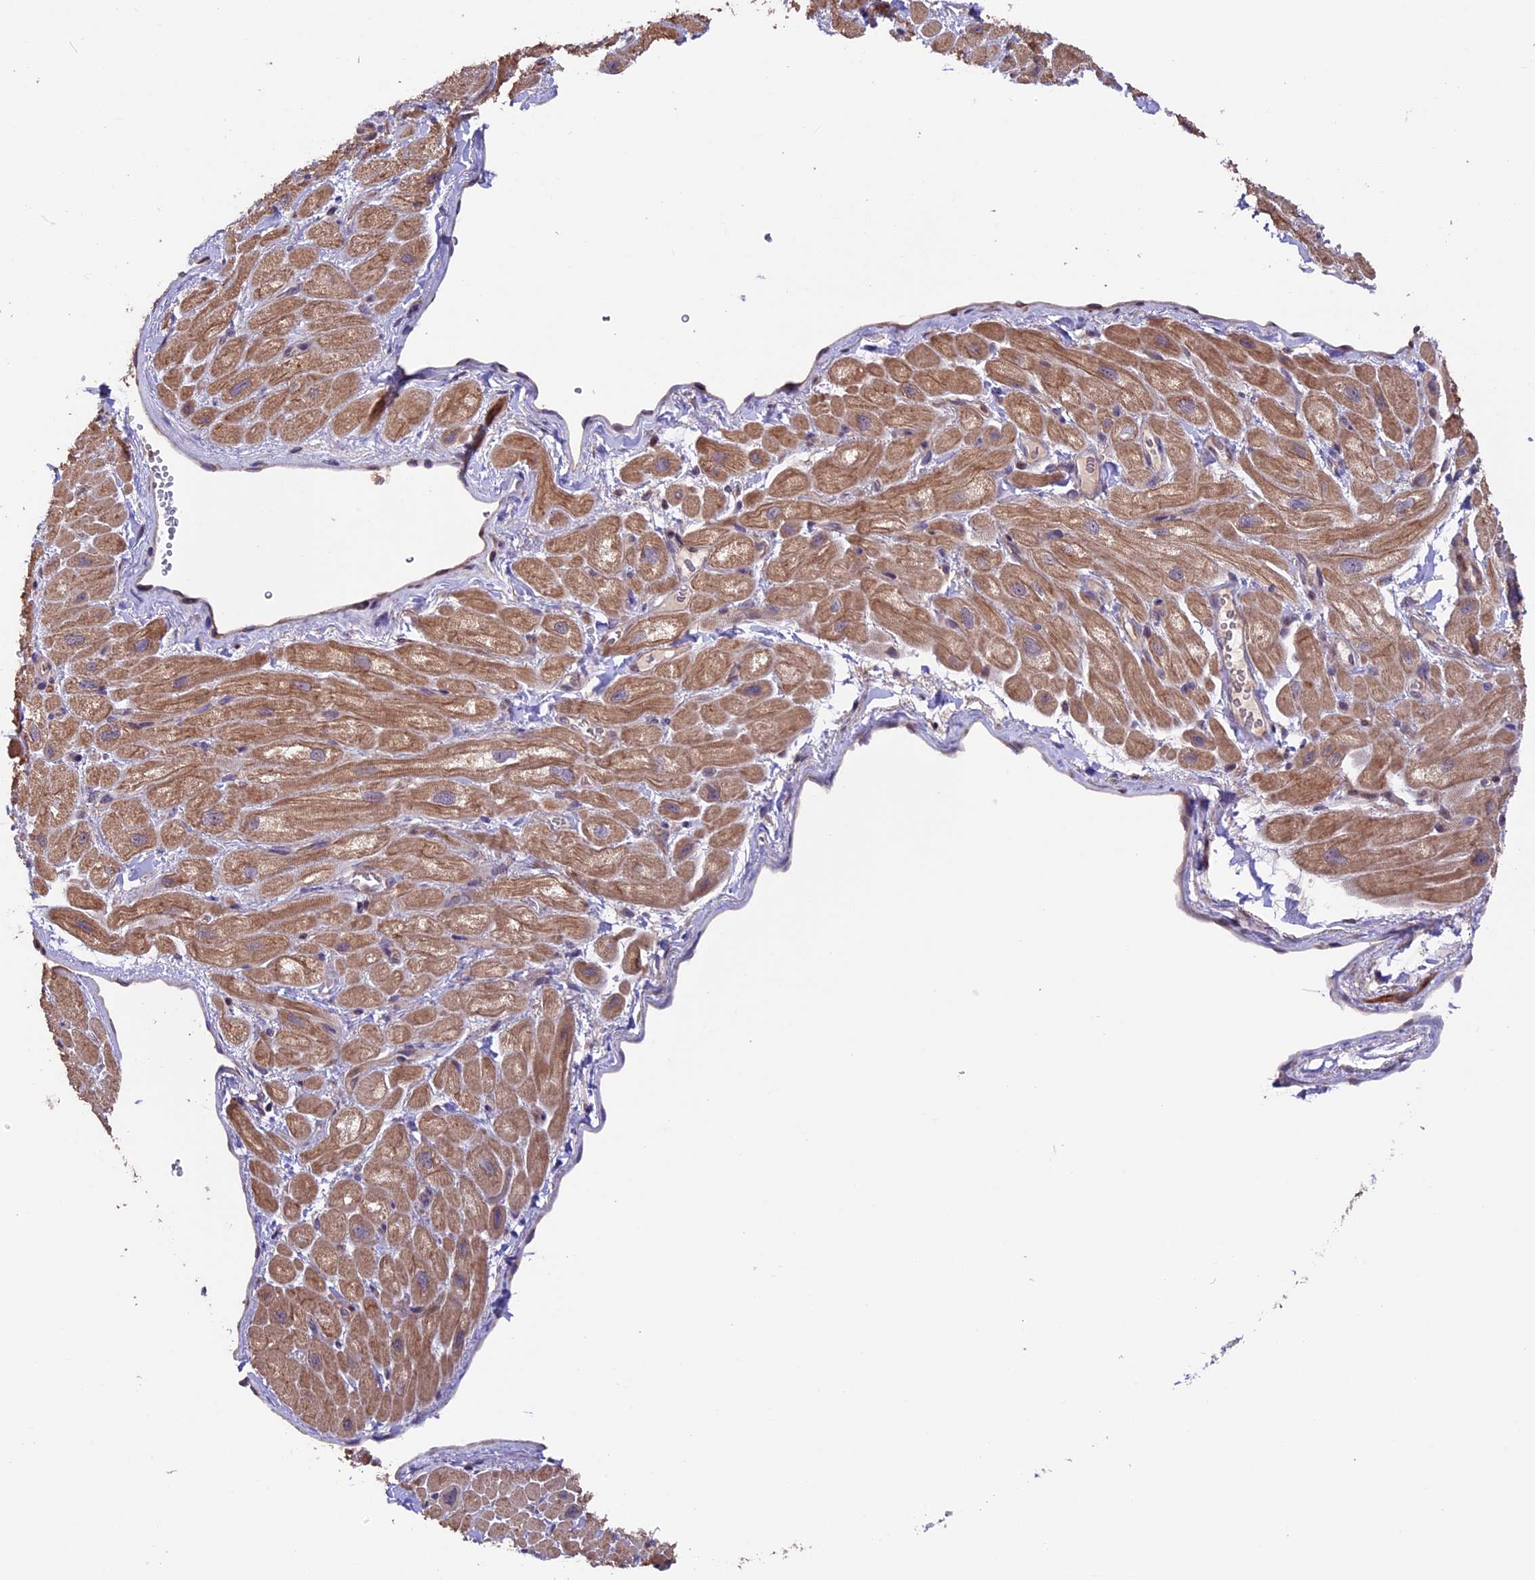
{"staining": {"intensity": "moderate", "quantity": "25%-75%", "location": "cytoplasmic/membranous"}, "tissue": "heart muscle", "cell_type": "Cardiomyocytes", "image_type": "normal", "snomed": [{"axis": "morphology", "description": "Normal tissue, NOS"}, {"axis": "topography", "description": "Heart"}], "caption": "A photomicrograph of heart muscle stained for a protein reveals moderate cytoplasmic/membranous brown staining in cardiomyocytes. The staining is performed using DAB (3,3'-diaminobenzidine) brown chromogen to label protein expression. The nuclei are counter-stained blue using hematoxylin.", "gene": "GNB5", "patient": {"sex": "male", "age": 65}}